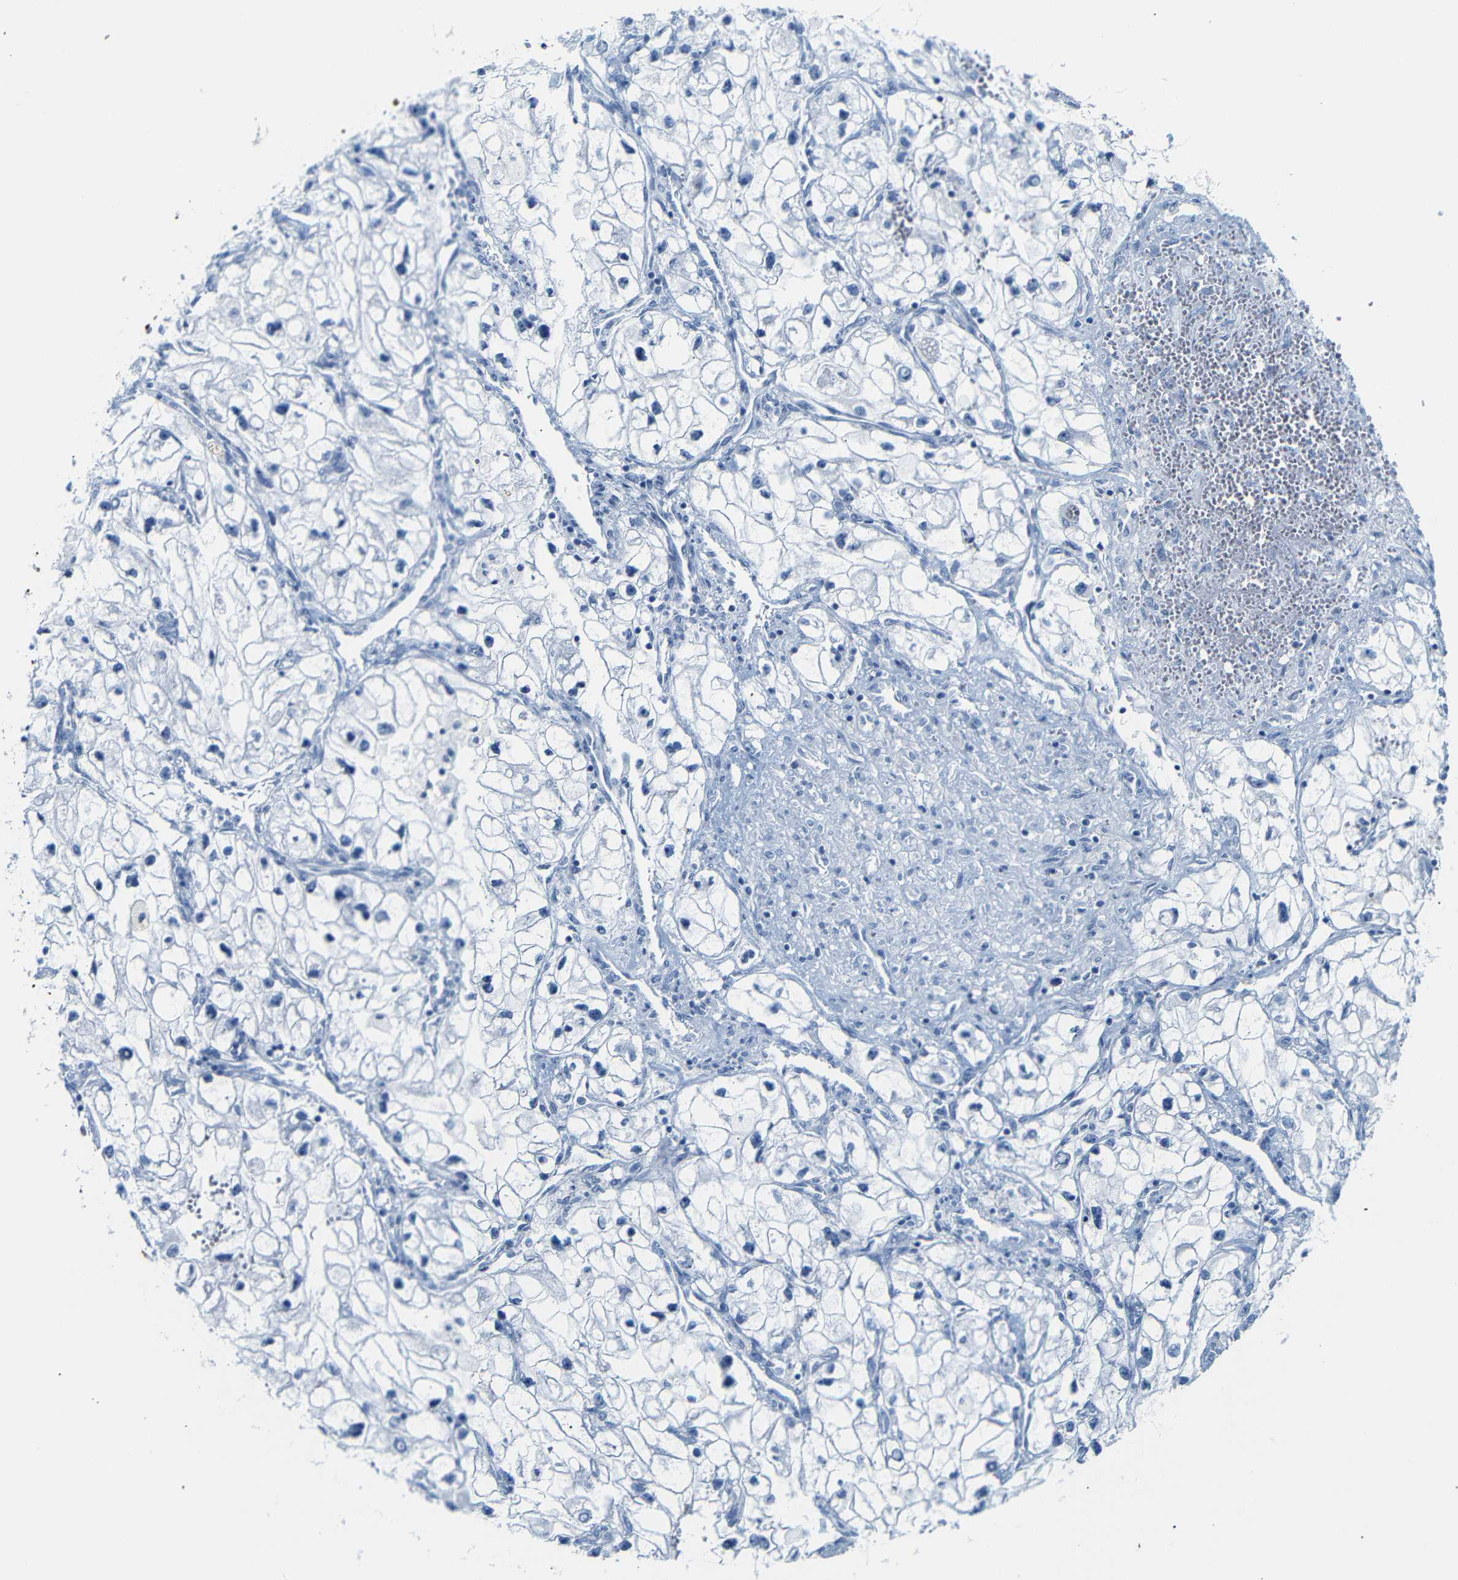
{"staining": {"intensity": "negative", "quantity": "none", "location": "none"}, "tissue": "renal cancer", "cell_type": "Tumor cells", "image_type": "cancer", "snomed": [{"axis": "morphology", "description": "Adenocarcinoma, NOS"}, {"axis": "topography", "description": "Kidney"}], "caption": "Immunohistochemistry photomicrograph of neoplastic tissue: human renal cancer stained with DAB reveals no significant protein staining in tumor cells.", "gene": "DYNAP", "patient": {"sex": "female", "age": 70}}